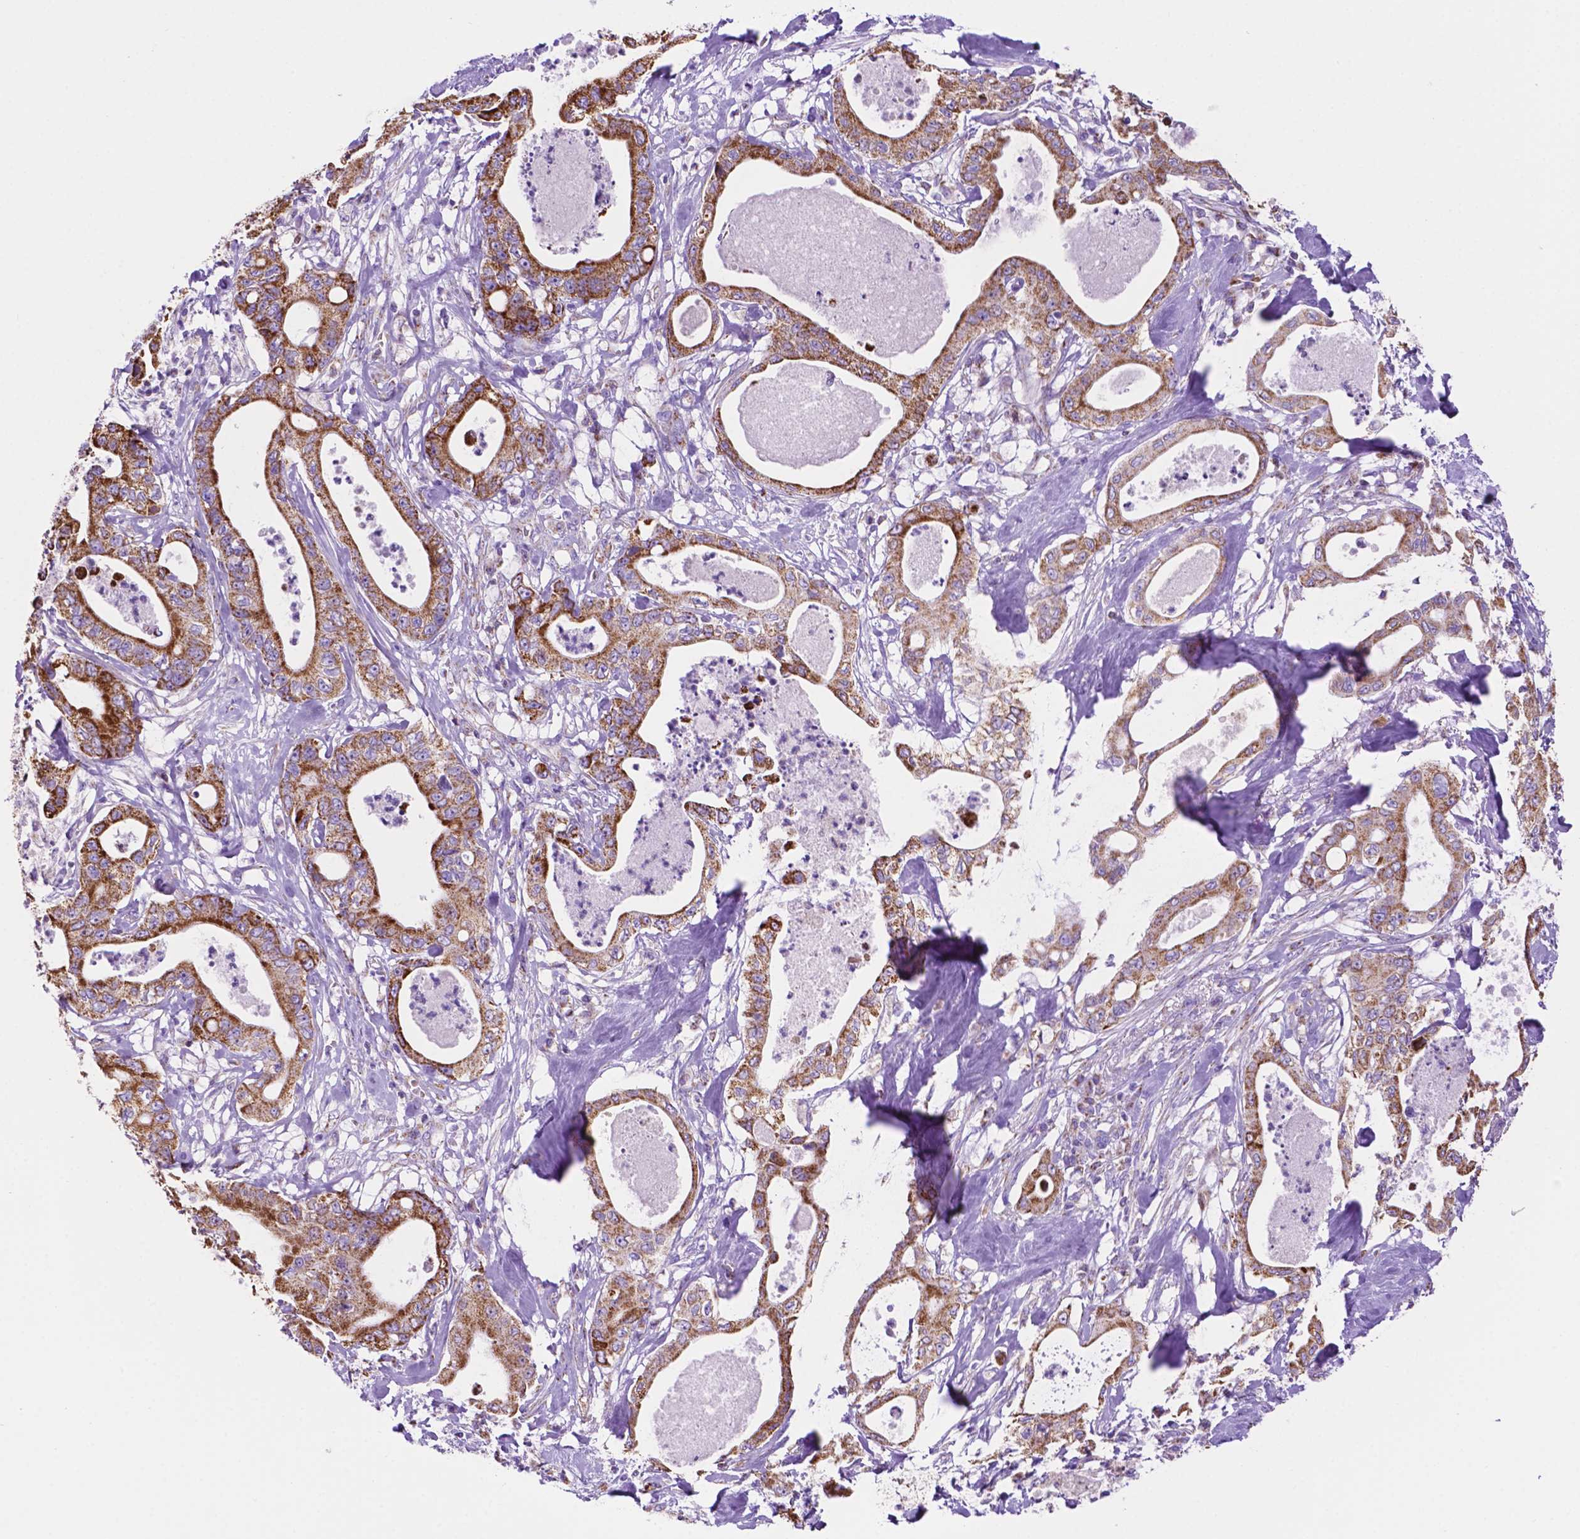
{"staining": {"intensity": "strong", "quantity": ">75%", "location": "cytoplasmic/membranous"}, "tissue": "pancreatic cancer", "cell_type": "Tumor cells", "image_type": "cancer", "snomed": [{"axis": "morphology", "description": "Adenocarcinoma, NOS"}, {"axis": "topography", "description": "Pancreas"}], "caption": "Protein expression by IHC shows strong cytoplasmic/membranous staining in approximately >75% of tumor cells in pancreatic cancer (adenocarcinoma). The staining was performed using DAB (3,3'-diaminobenzidine) to visualize the protein expression in brown, while the nuclei were stained in blue with hematoxylin (Magnification: 20x).", "gene": "GDPD5", "patient": {"sex": "male", "age": 71}}